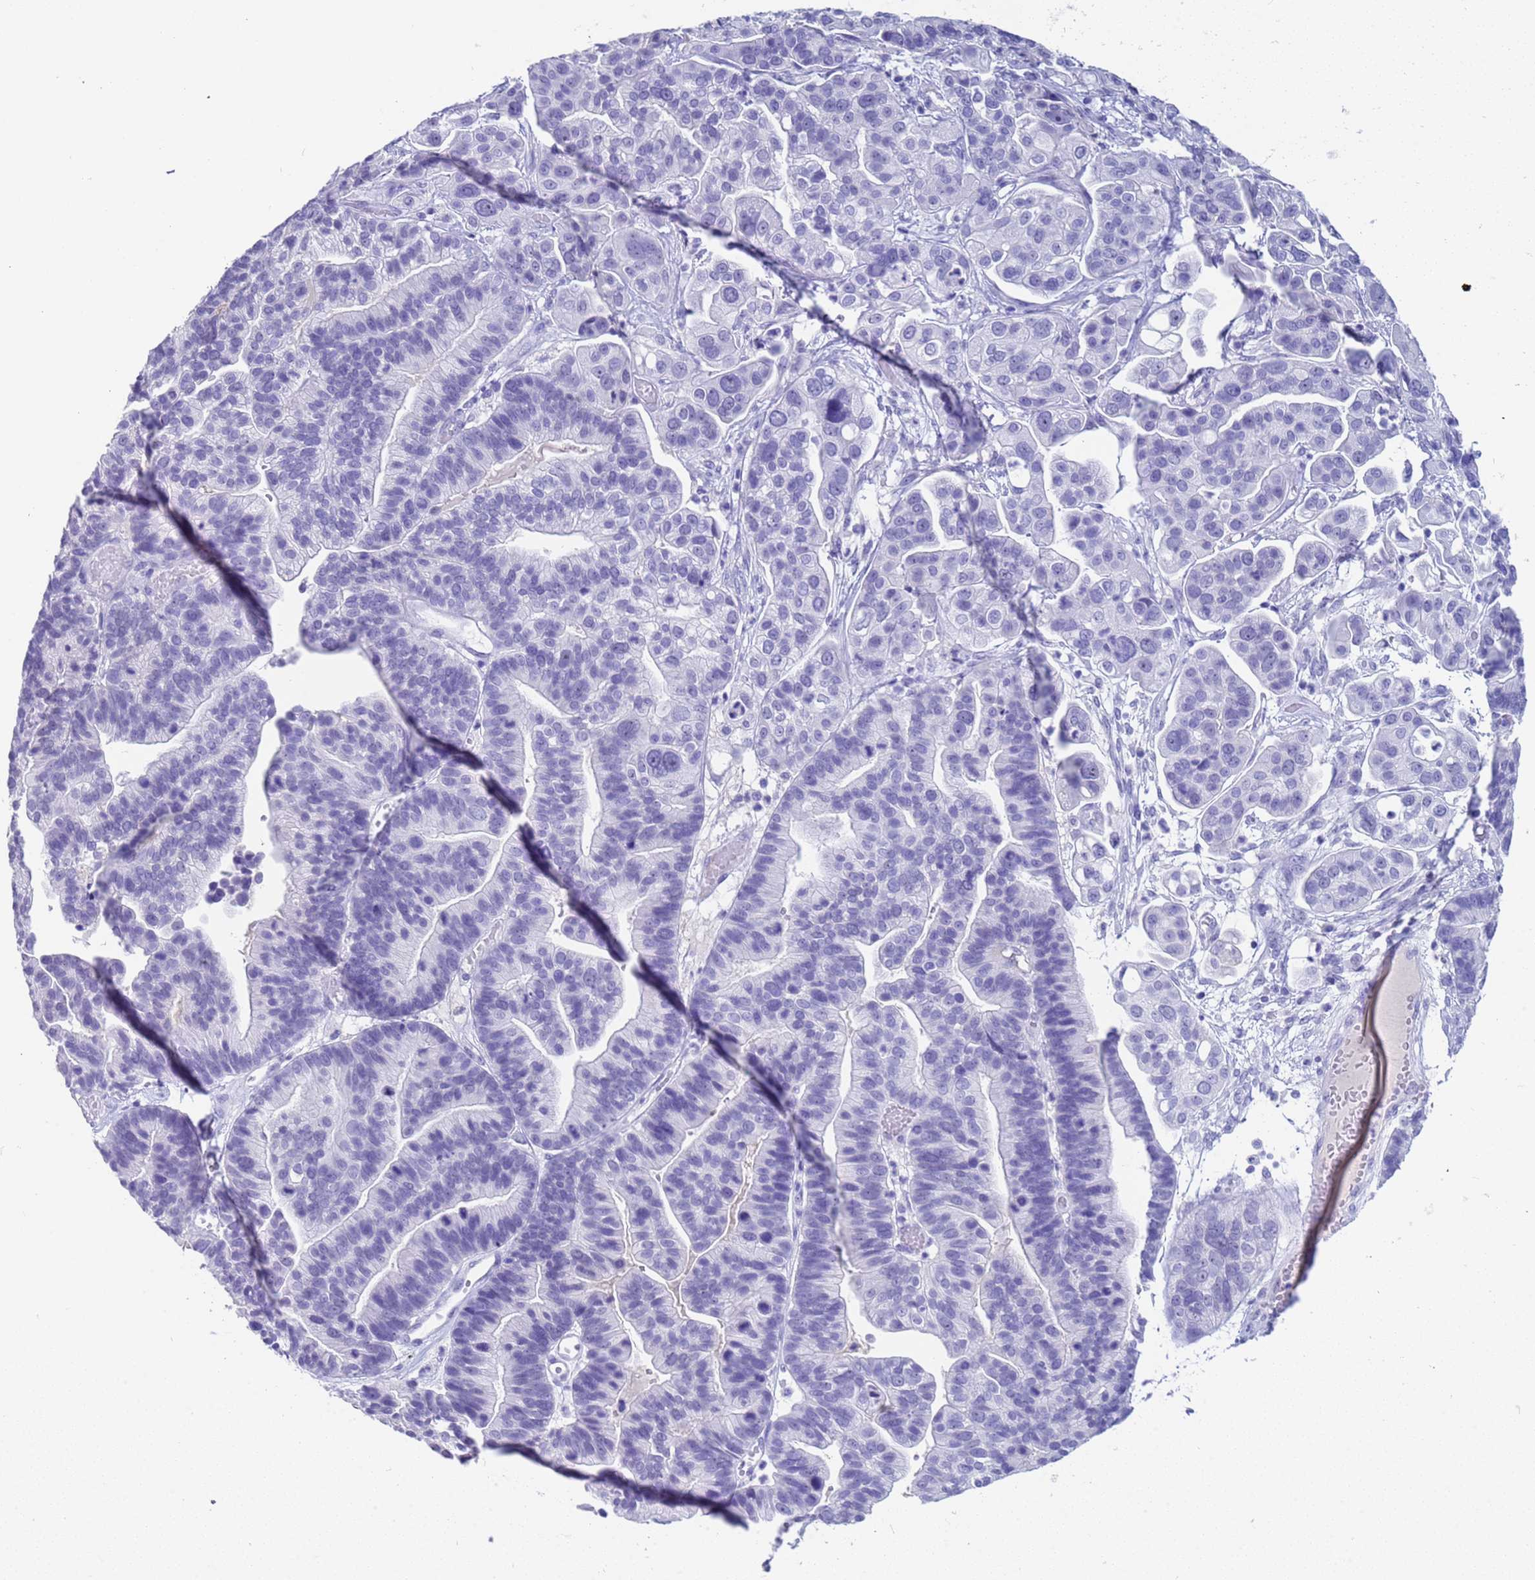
{"staining": {"intensity": "negative", "quantity": "none", "location": "none"}, "tissue": "ovarian cancer", "cell_type": "Tumor cells", "image_type": "cancer", "snomed": [{"axis": "morphology", "description": "Cystadenocarcinoma, serous, NOS"}, {"axis": "topography", "description": "Ovary"}], "caption": "Micrograph shows no significant protein positivity in tumor cells of ovarian cancer.", "gene": "CKM", "patient": {"sex": "female", "age": 56}}